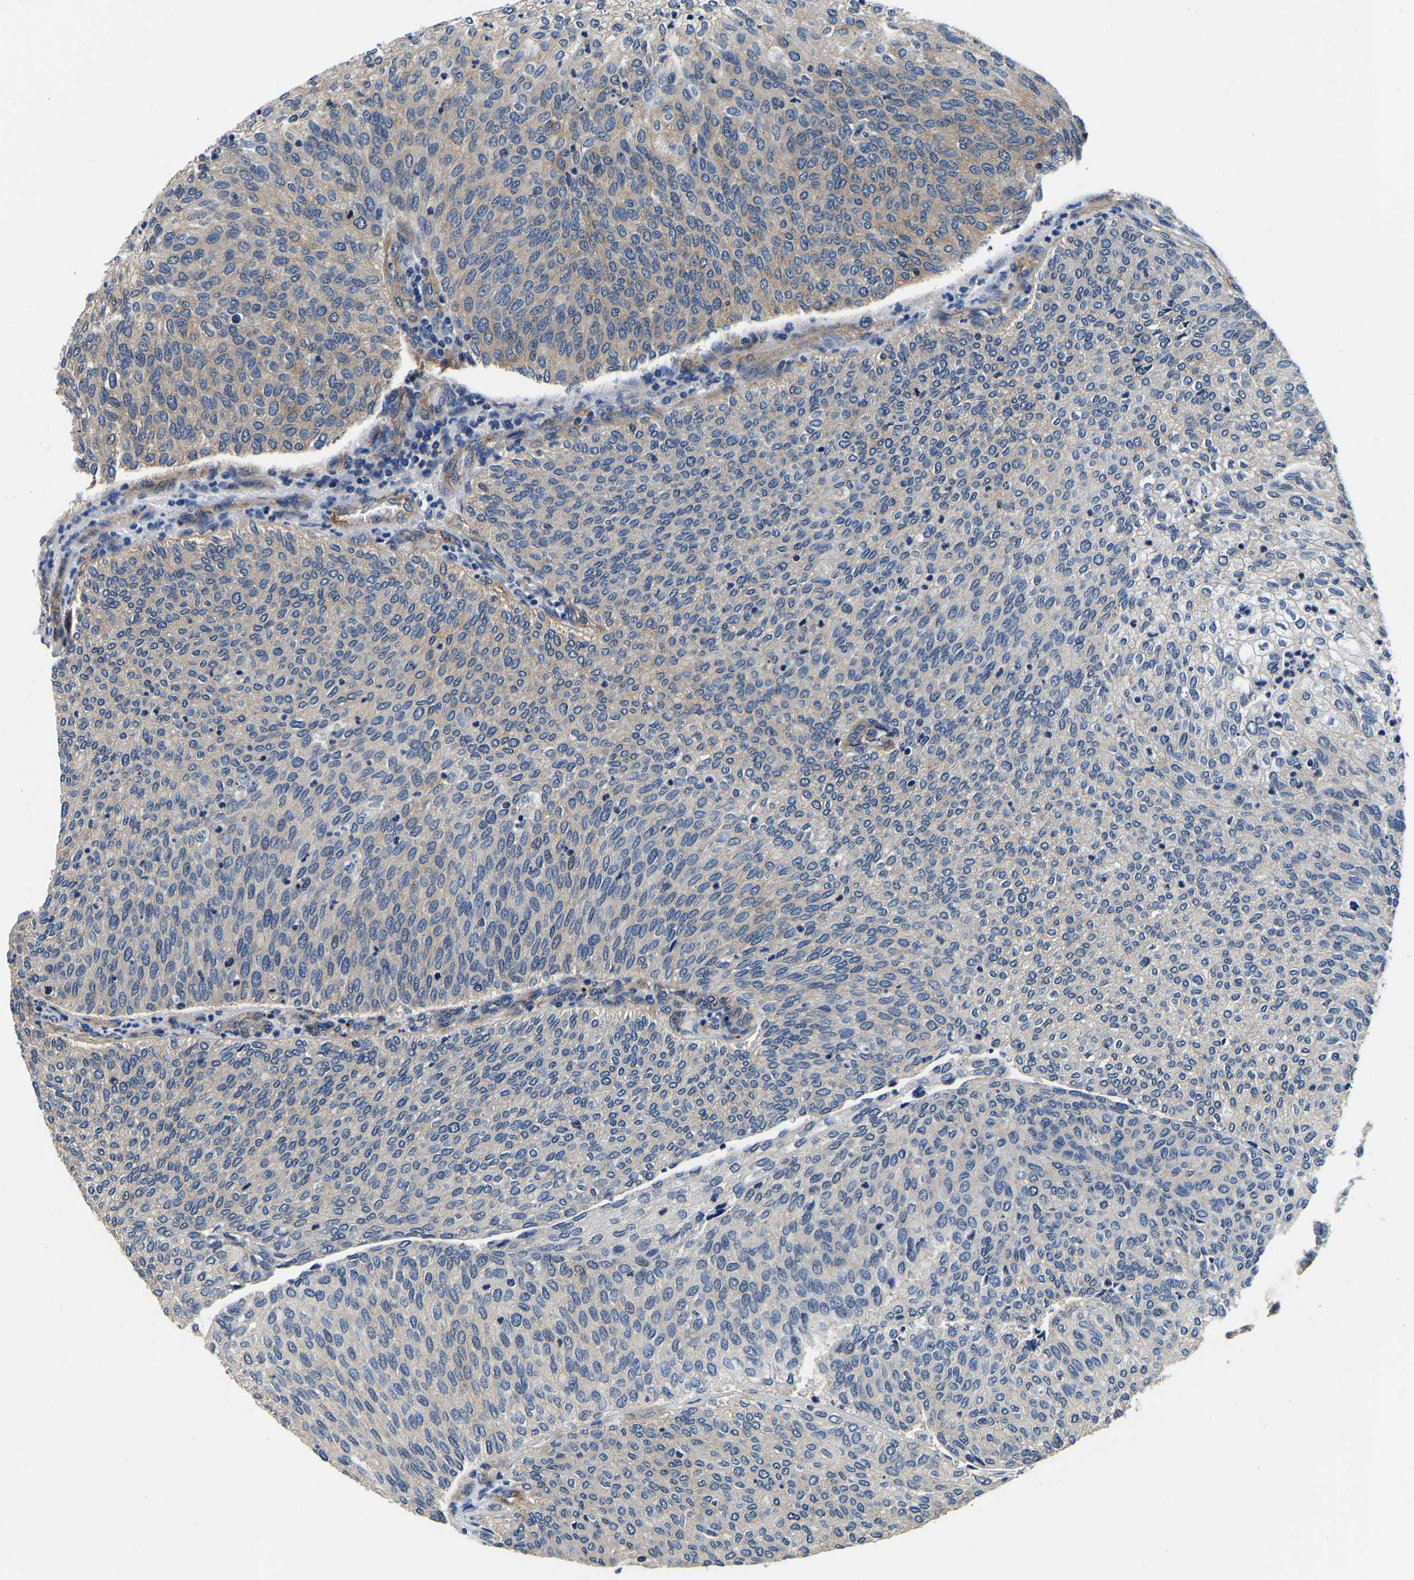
{"staining": {"intensity": "moderate", "quantity": "<25%", "location": "cytoplasmic/membranous"}, "tissue": "urothelial cancer", "cell_type": "Tumor cells", "image_type": "cancer", "snomed": [{"axis": "morphology", "description": "Urothelial carcinoma, Low grade"}, {"axis": "topography", "description": "Urinary bladder"}], "caption": "The histopathology image displays staining of urothelial cancer, revealing moderate cytoplasmic/membranous protein positivity (brown color) within tumor cells.", "gene": "SH3GLB1", "patient": {"sex": "female", "age": 79}}